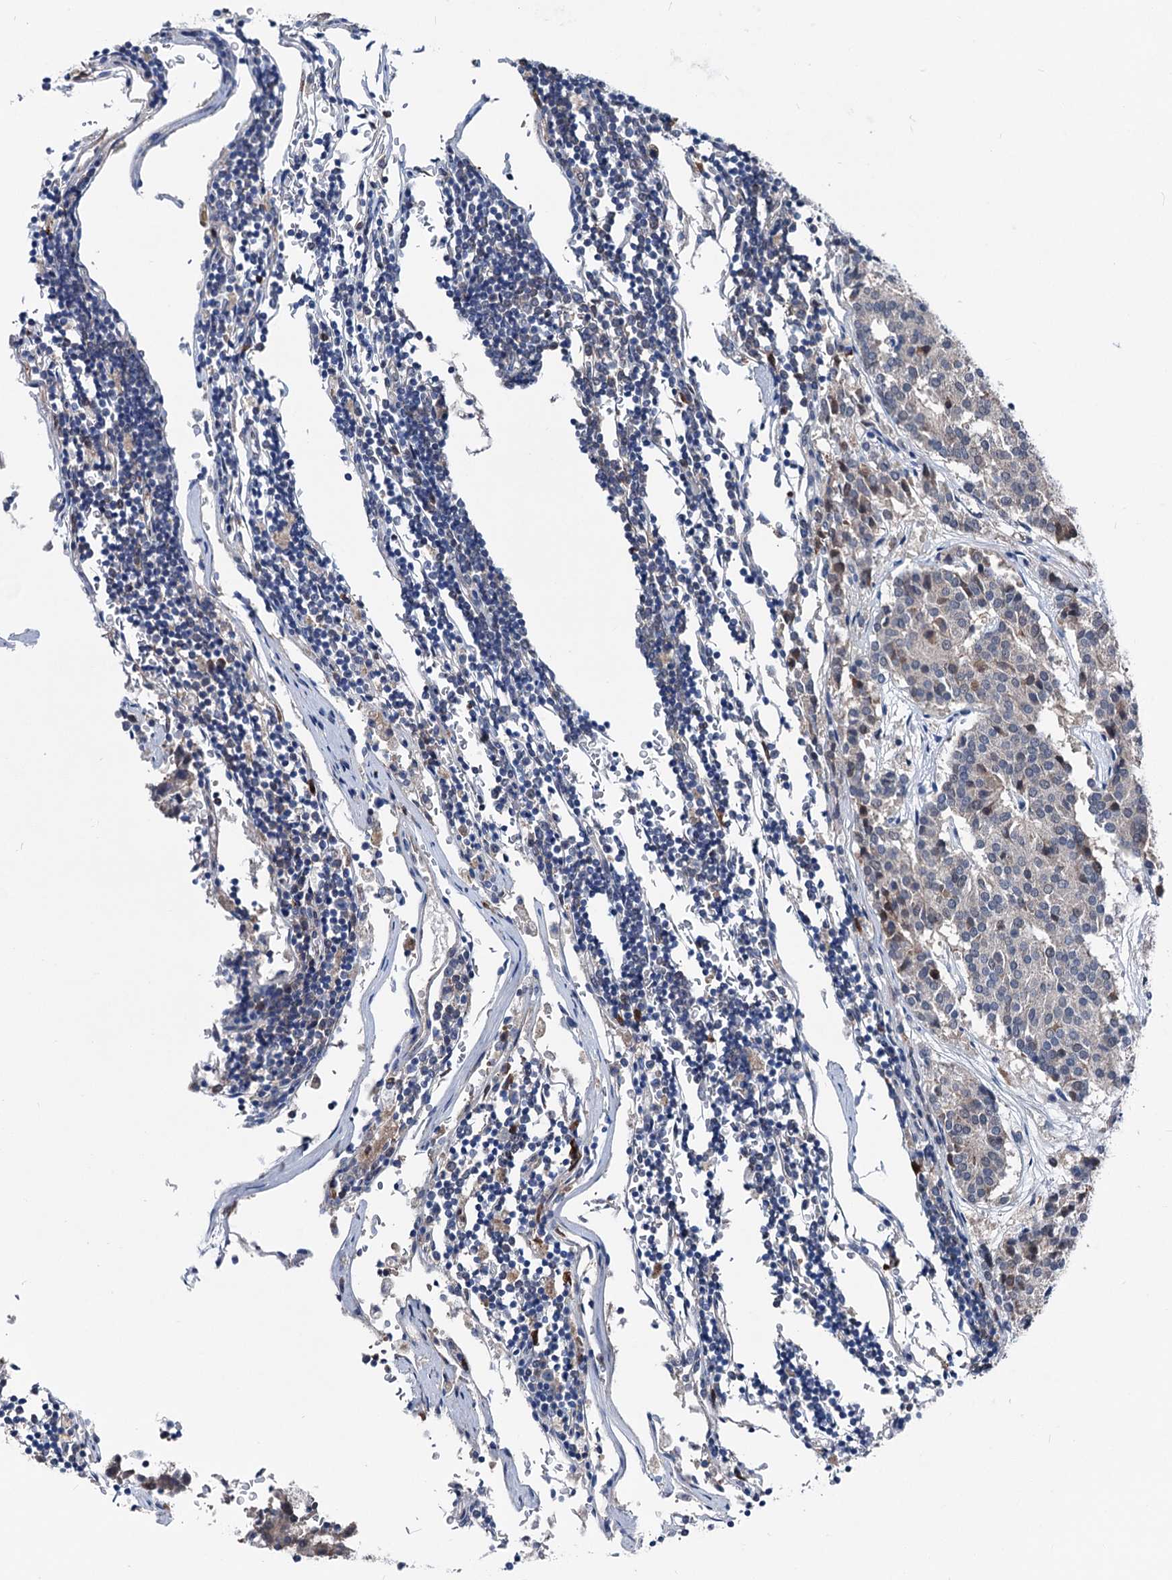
{"staining": {"intensity": "weak", "quantity": "25%-75%", "location": "cytoplasmic/membranous"}, "tissue": "carcinoid", "cell_type": "Tumor cells", "image_type": "cancer", "snomed": [{"axis": "morphology", "description": "Carcinoid, malignant, NOS"}, {"axis": "topography", "description": "Pancreas"}], "caption": "High-magnification brightfield microscopy of malignant carcinoid stained with DAB (brown) and counterstained with hematoxylin (blue). tumor cells exhibit weak cytoplasmic/membranous positivity is identified in approximately25%-75% of cells.", "gene": "GLO1", "patient": {"sex": "female", "age": 54}}